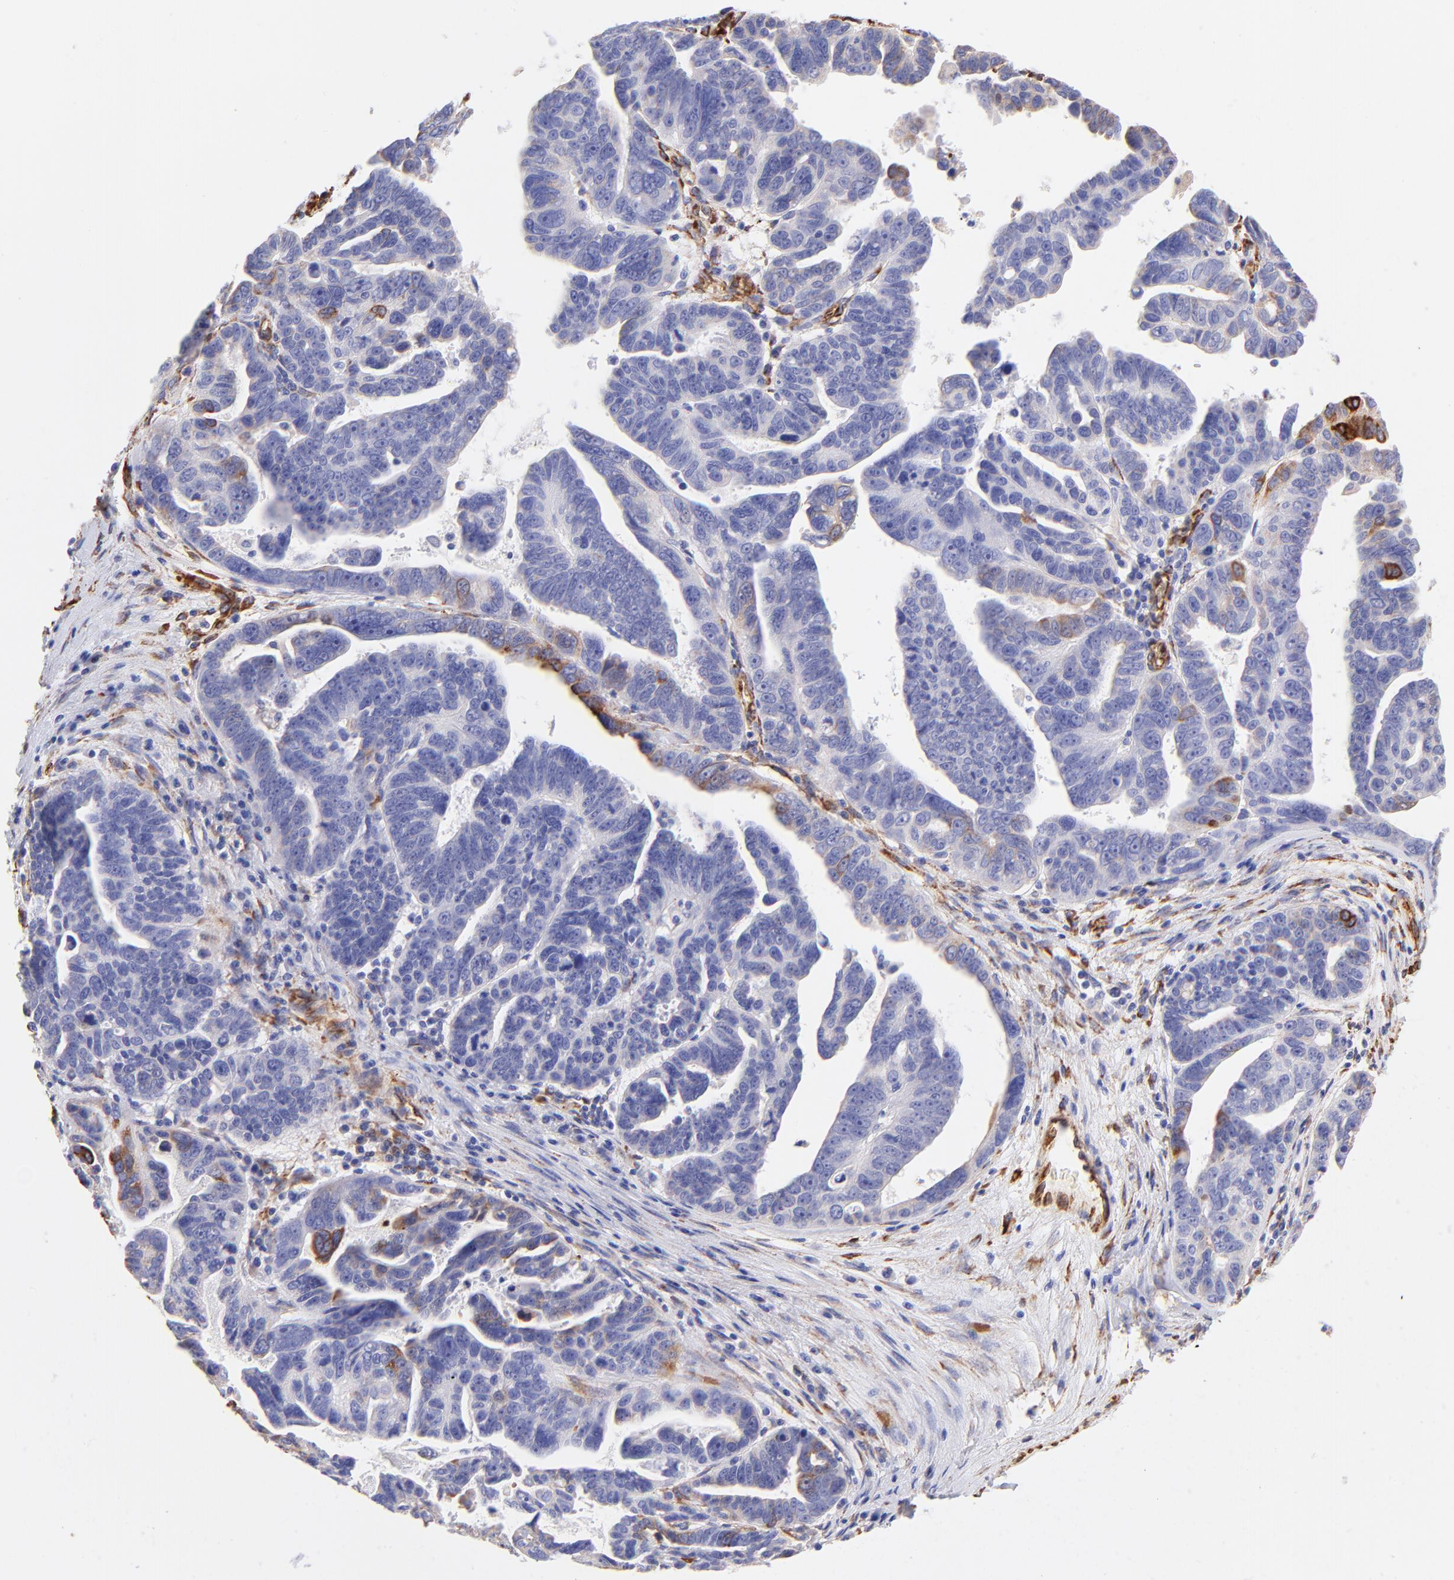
{"staining": {"intensity": "negative", "quantity": "none", "location": "none"}, "tissue": "ovarian cancer", "cell_type": "Tumor cells", "image_type": "cancer", "snomed": [{"axis": "morphology", "description": "Carcinoma, endometroid"}, {"axis": "morphology", "description": "Cystadenocarcinoma, serous, NOS"}, {"axis": "topography", "description": "Ovary"}], "caption": "This is a micrograph of immunohistochemistry staining of ovarian cancer (serous cystadenocarcinoma), which shows no expression in tumor cells. (DAB immunohistochemistry (IHC) with hematoxylin counter stain).", "gene": "SPARC", "patient": {"sex": "female", "age": 45}}